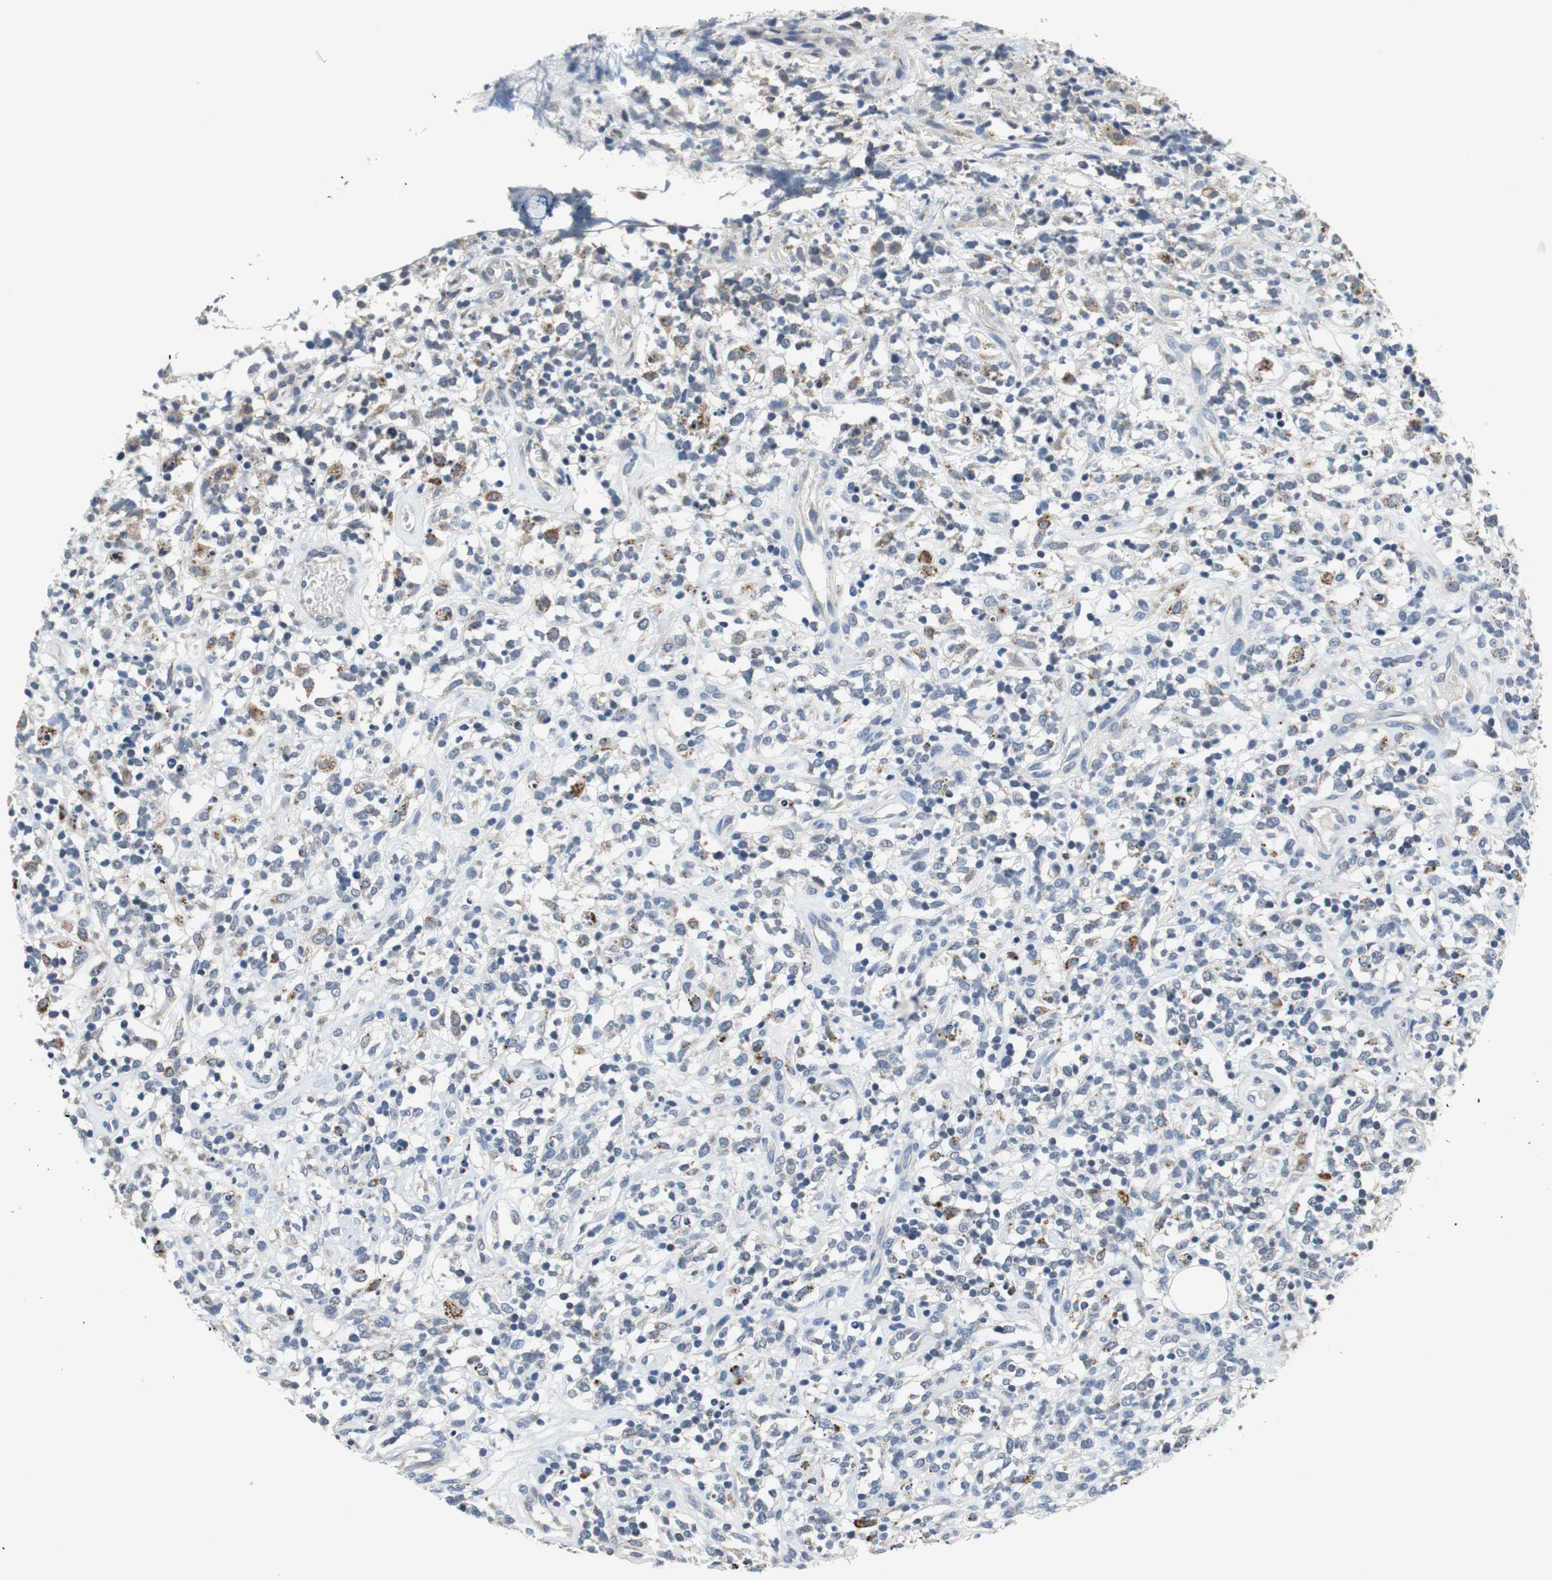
{"staining": {"intensity": "negative", "quantity": "none", "location": "none"}, "tissue": "lymphoma", "cell_type": "Tumor cells", "image_type": "cancer", "snomed": [{"axis": "morphology", "description": "Malignant lymphoma, non-Hodgkin's type, High grade"}, {"axis": "topography", "description": "Lymph node"}], "caption": "IHC micrograph of neoplastic tissue: malignant lymphoma, non-Hodgkin's type (high-grade) stained with DAB shows no significant protein expression in tumor cells.", "gene": "NLGN1", "patient": {"sex": "female", "age": 73}}